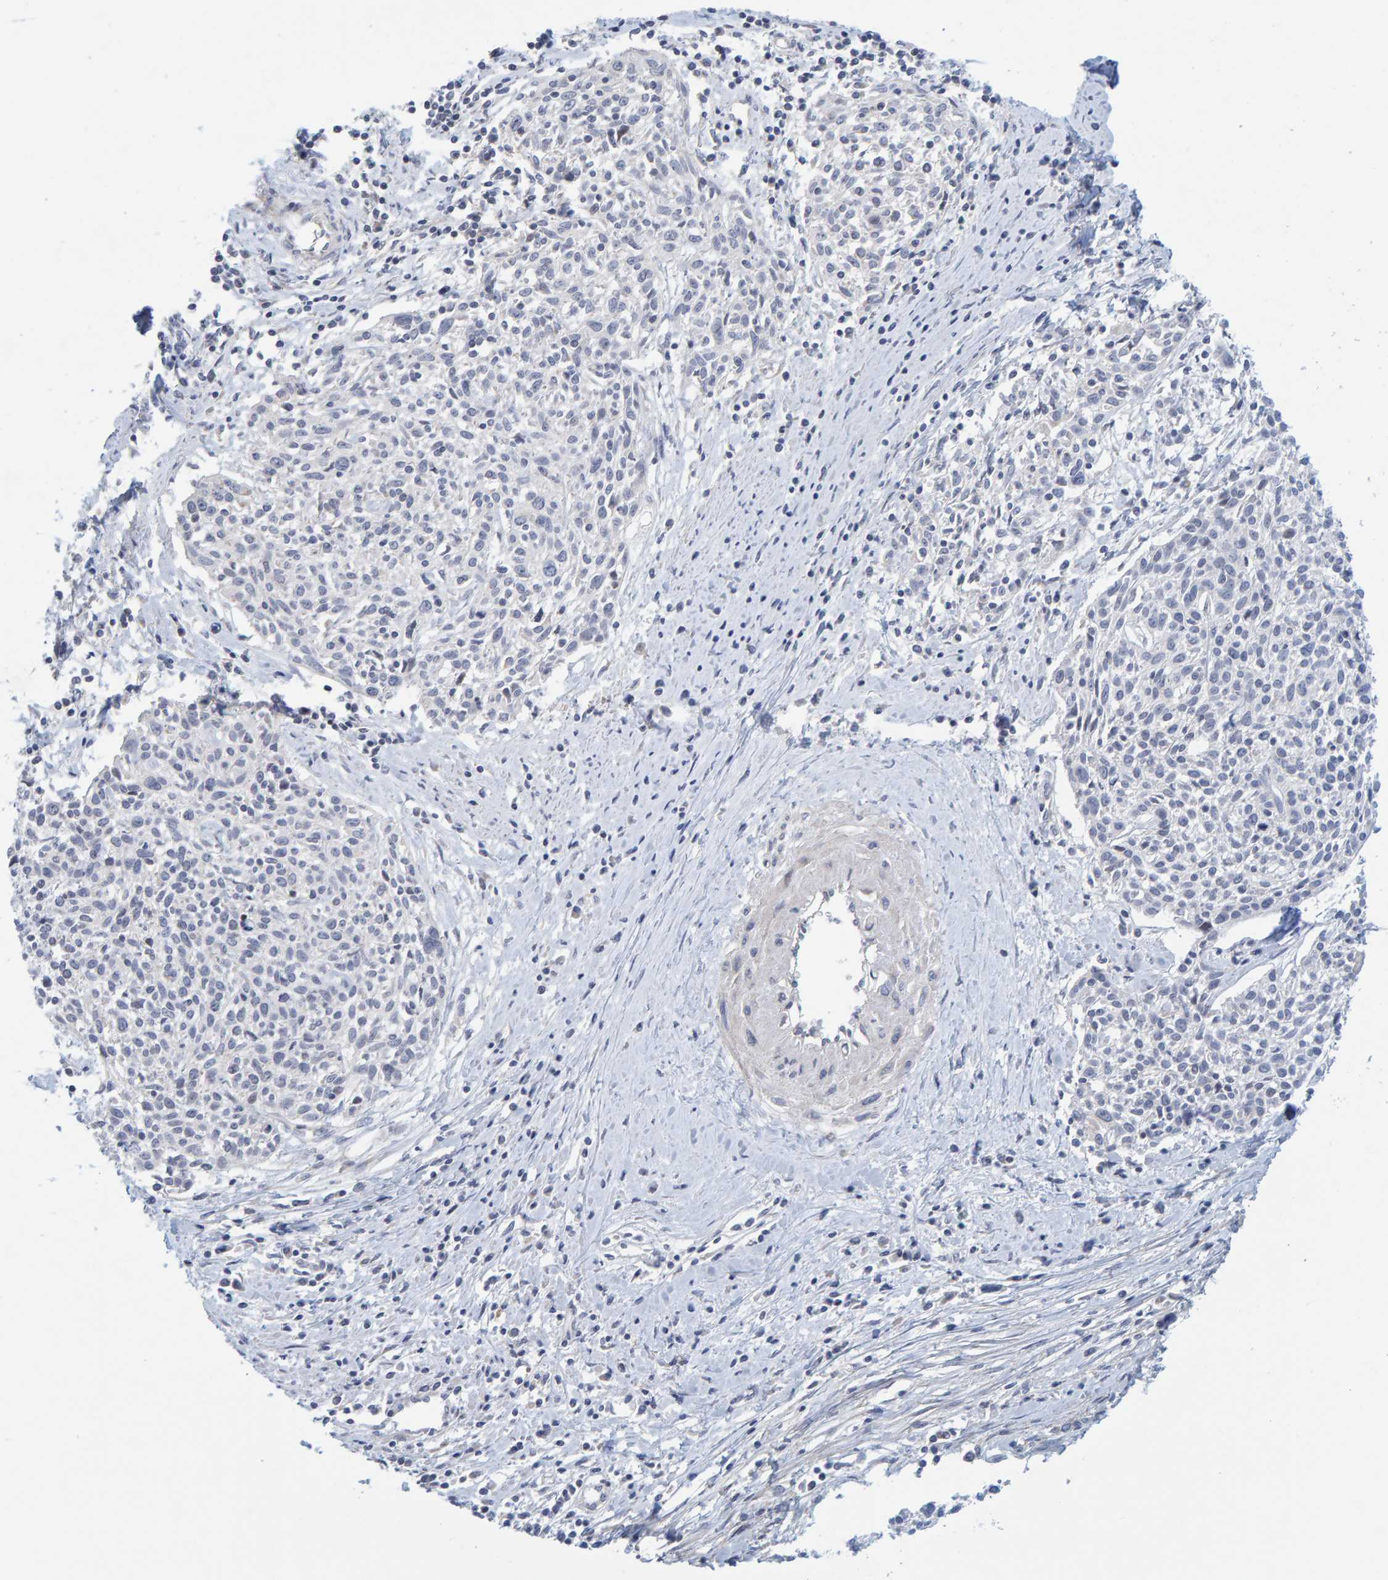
{"staining": {"intensity": "negative", "quantity": "none", "location": "none"}, "tissue": "cervical cancer", "cell_type": "Tumor cells", "image_type": "cancer", "snomed": [{"axis": "morphology", "description": "Squamous cell carcinoma, NOS"}, {"axis": "topography", "description": "Cervix"}], "caption": "Image shows no significant protein expression in tumor cells of cervical cancer (squamous cell carcinoma).", "gene": "ZC3H3", "patient": {"sex": "female", "age": 51}}